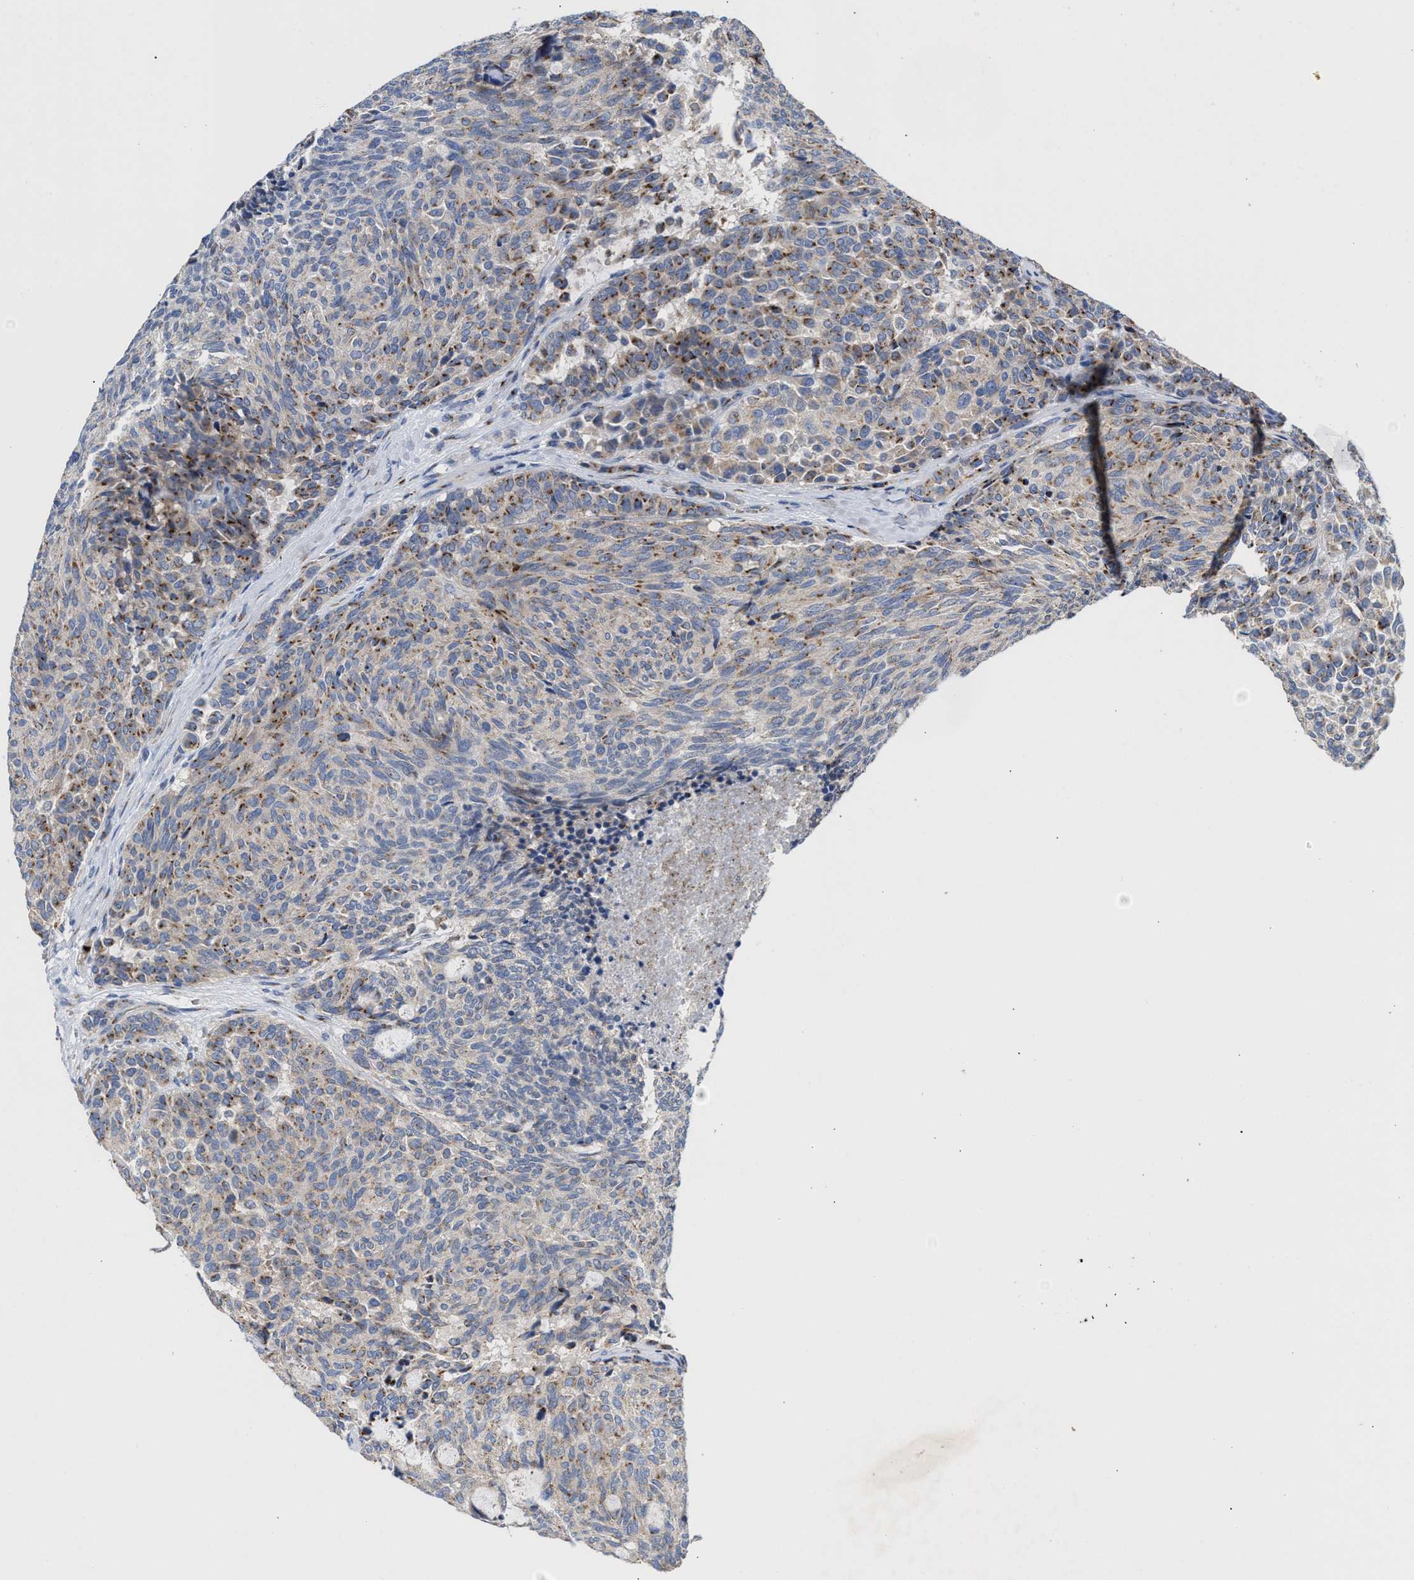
{"staining": {"intensity": "moderate", "quantity": "25%-75%", "location": "cytoplasmic/membranous"}, "tissue": "carcinoid", "cell_type": "Tumor cells", "image_type": "cancer", "snomed": [{"axis": "morphology", "description": "Carcinoid, malignant, NOS"}, {"axis": "topography", "description": "Pancreas"}], "caption": "This is an image of immunohistochemistry staining of carcinoid (malignant), which shows moderate expression in the cytoplasmic/membranous of tumor cells.", "gene": "CCL2", "patient": {"sex": "female", "age": 54}}